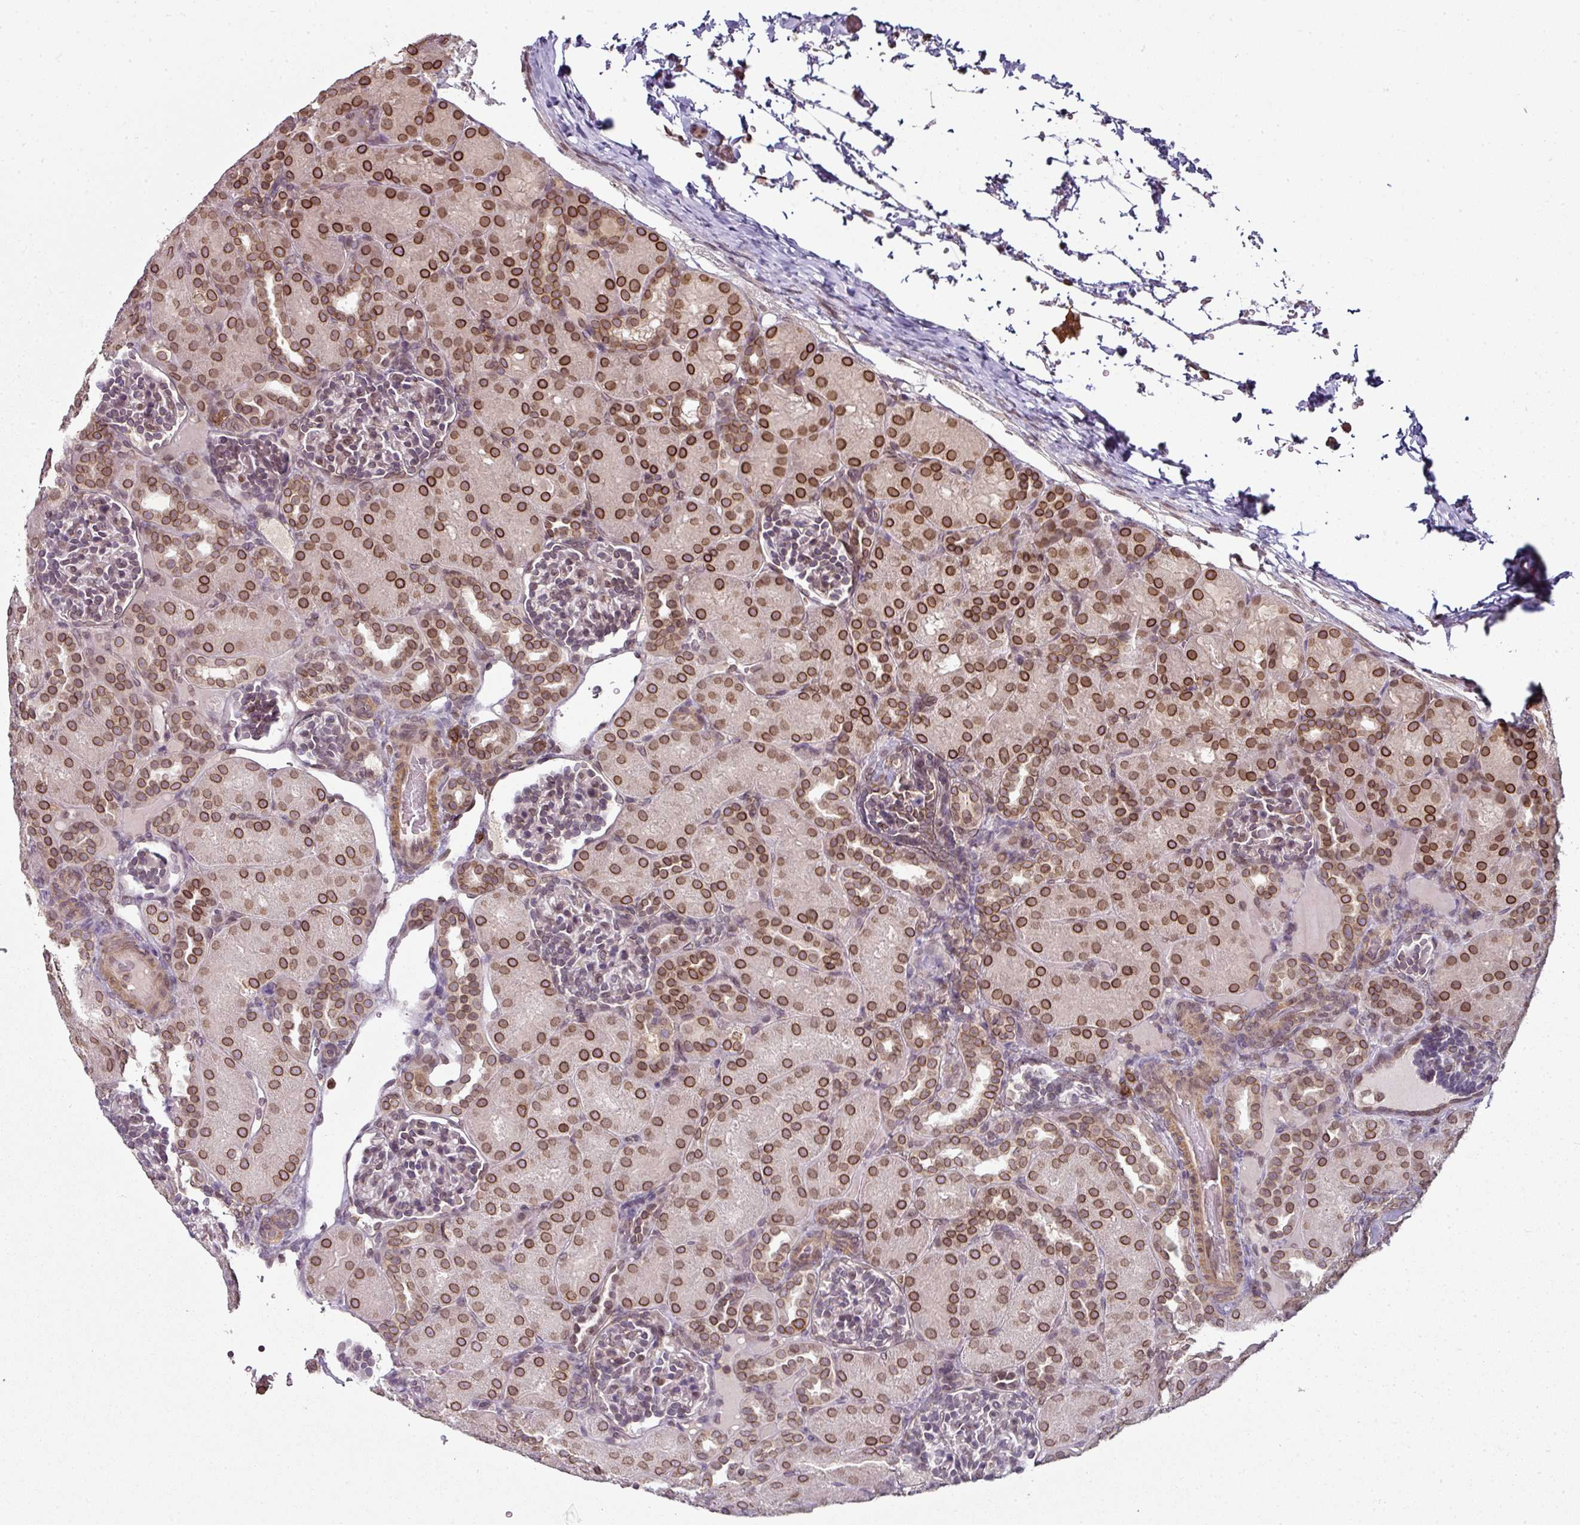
{"staining": {"intensity": "strong", "quantity": ">75%", "location": "cytoplasmic/membranous,nuclear"}, "tissue": "kidney", "cell_type": "Cells in glomeruli", "image_type": "normal", "snomed": [{"axis": "morphology", "description": "Normal tissue, NOS"}, {"axis": "topography", "description": "Kidney"}], "caption": "Strong cytoplasmic/membranous,nuclear expression is appreciated in approximately >75% of cells in glomeruli in unremarkable kidney. Nuclei are stained in blue.", "gene": "RANGAP1", "patient": {"sex": "male", "age": 1}}